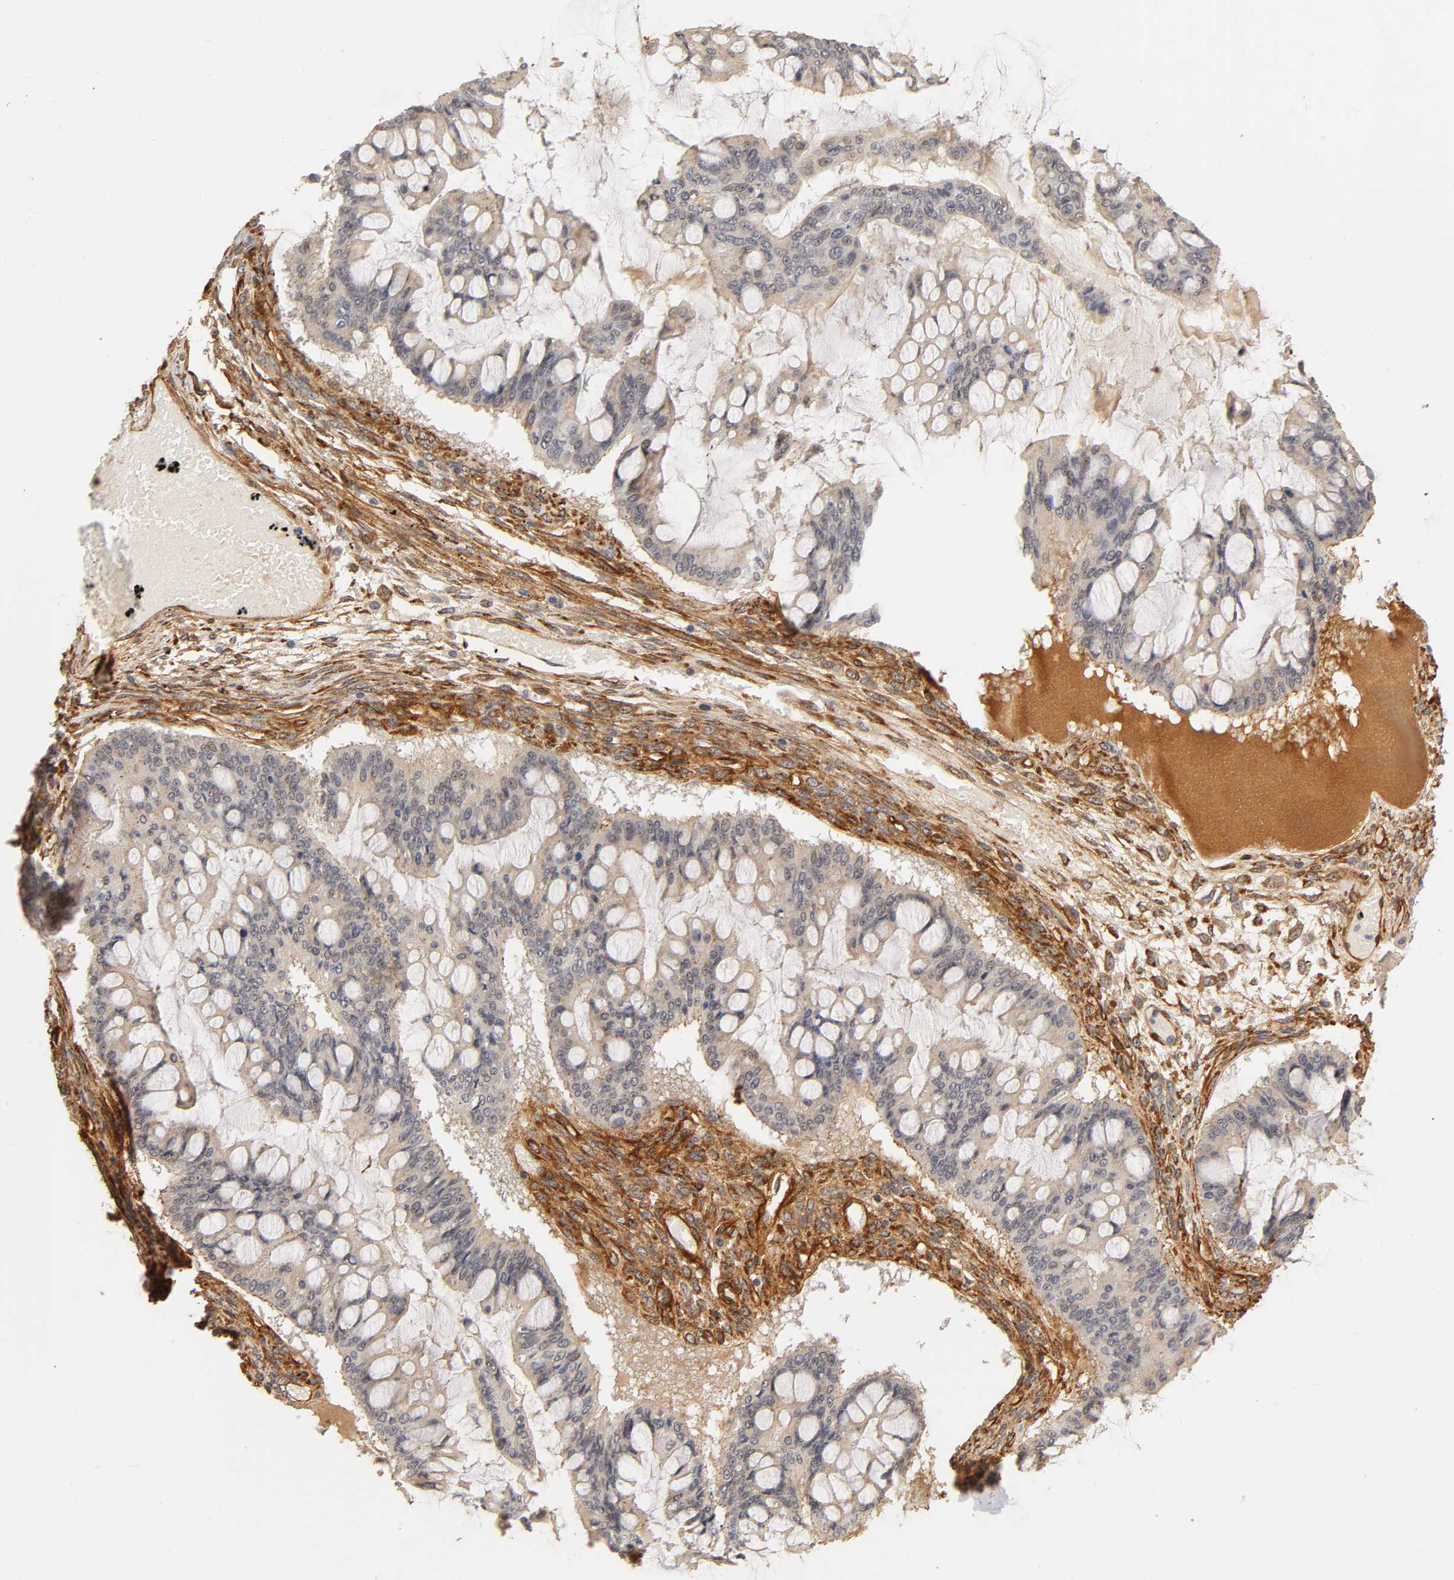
{"staining": {"intensity": "weak", "quantity": "<25%", "location": "cytoplasmic/membranous"}, "tissue": "ovarian cancer", "cell_type": "Tumor cells", "image_type": "cancer", "snomed": [{"axis": "morphology", "description": "Cystadenocarcinoma, mucinous, NOS"}, {"axis": "topography", "description": "Ovary"}], "caption": "Tumor cells show no significant staining in ovarian cancer (mucinous cystadenocarcinoma).", "gene": "LAMB1", "patient": {"sex": "female", "age": 73}}